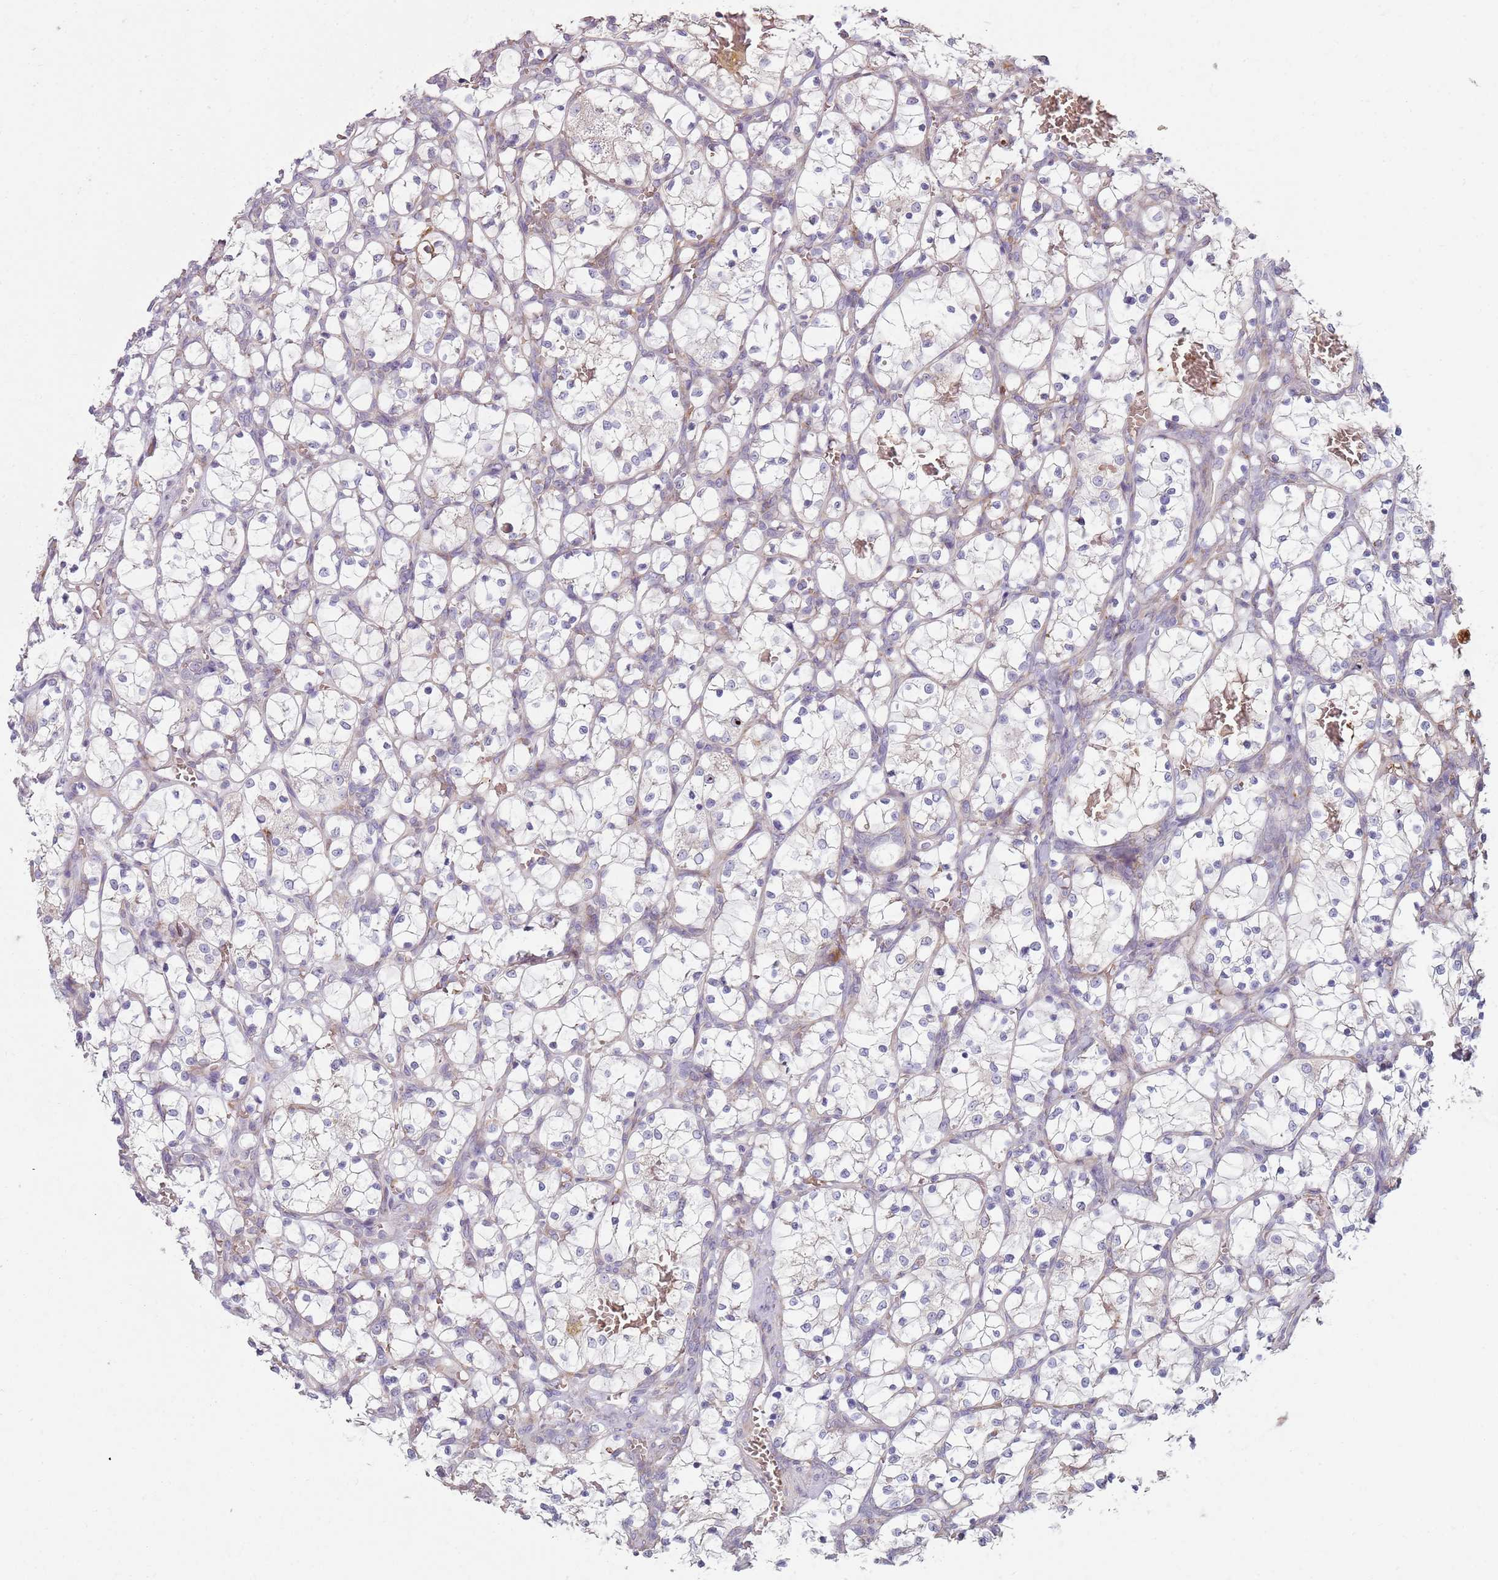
{"staining": {"intensity": "negative", "quantity": "none", "location": "none"}, "tissue": "renal cancer", "cell_type": "Tumor cells", "image_type": "cancer", "snomed": [{"axis": "morphology", "description": "Adenocarcinoma, NOS"}, {"axis": "topography", "description": "Kidney"}], "caption": "Renal cancer was stained to show a protein in brown. There is no significant positivity in tumor cells.", "gene": "SPATA2", "patient": {"sex": "female", "age": 69}}